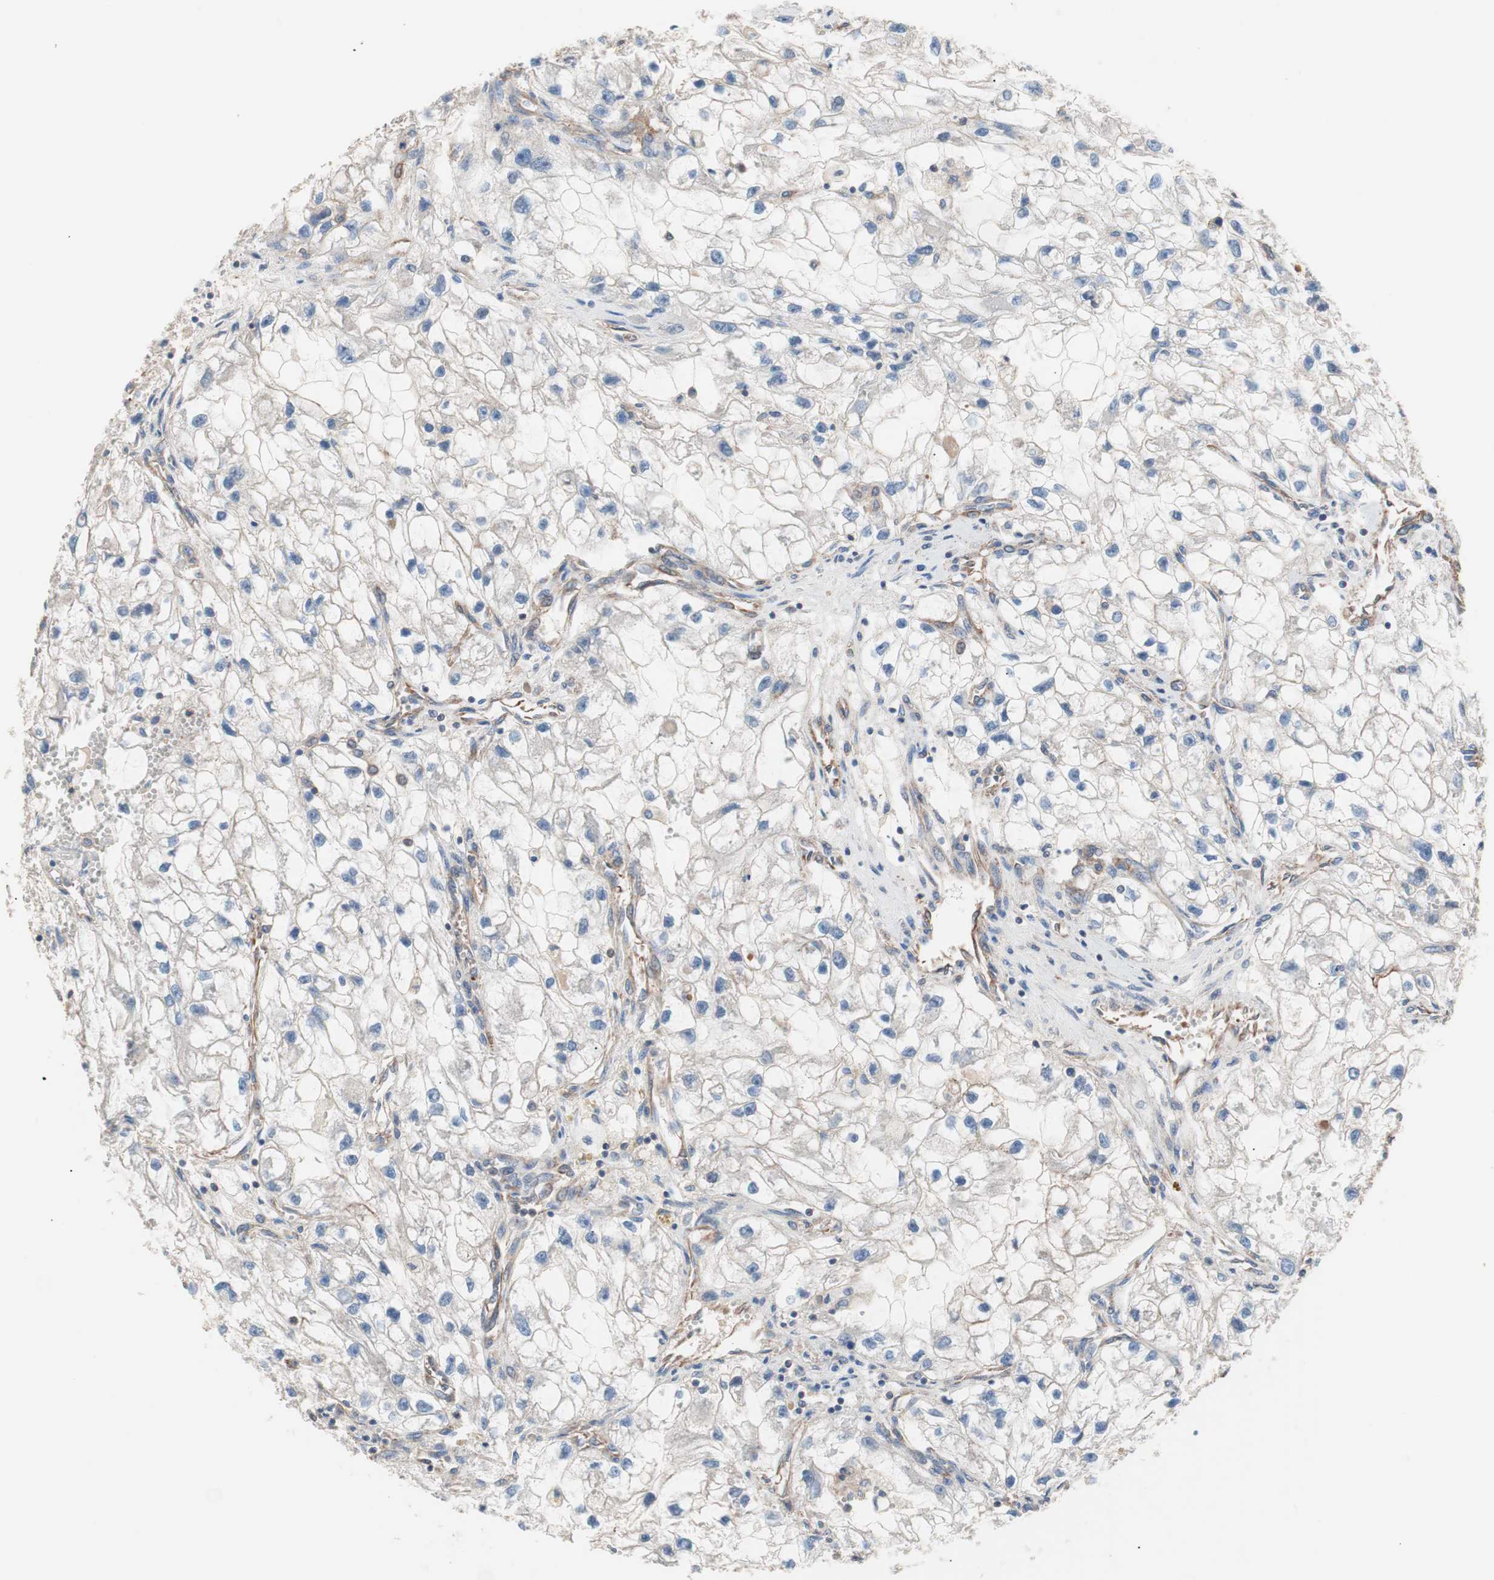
{"staining": {"intensity": "weak", "quantity": "<25%", "location": "cytoplasmic/membranous"}, "tissue": "renal cancer", "cell_type": "Tumor cells", "image_type": "cancer", "snomed": [{"axis": "morphology", "description": "Adenocarcinoma, NOS"}, {"axis": "topography", "description": "Kidney"}], "caption": "Tumor cells show no significant staining in adenocarcinoma (renal).", "gene": "GPR160", "patient": {"sex": "female", "age": 70}}